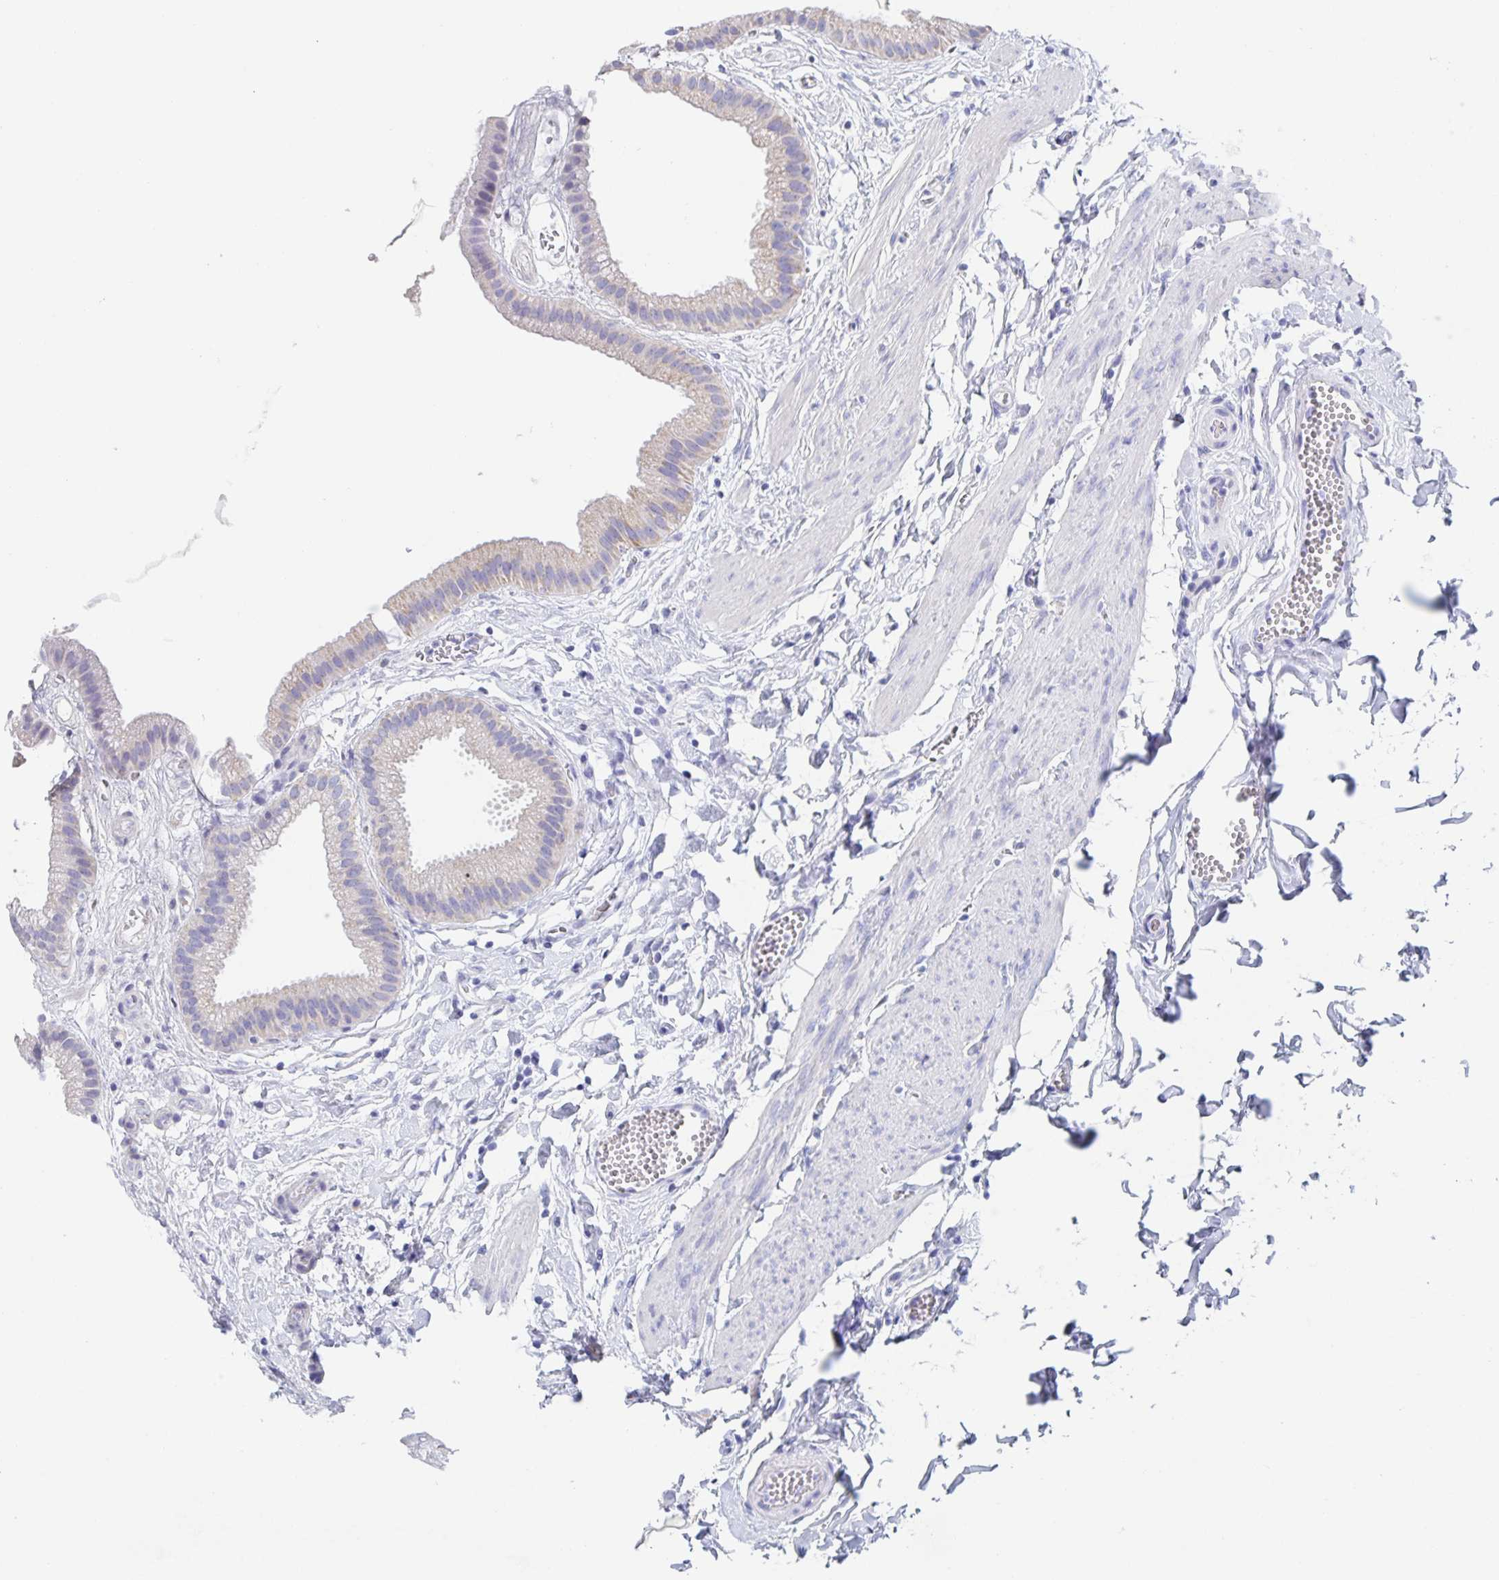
{"staining": {"intensity": "weak", "quantity": "<25%", "location": "cytoplasmic/membranous"}, "tissue": "gallbladder", "cell_type": "Glandular cells", "image_type": "normal", "snomed": [{"axis": "morphology", "description": "Normal tissue, NOS"}, {"axis": "topography", "description": "Gallbladder"}], "caption": "Immunohistochemistry (IHC) histopathology image of benign gallbladder stained for a protein (brown), which demonstrates no positivity in glandular cells.", "gene": "DMBT1", "patient": {"sex": "female", "age": 63}}